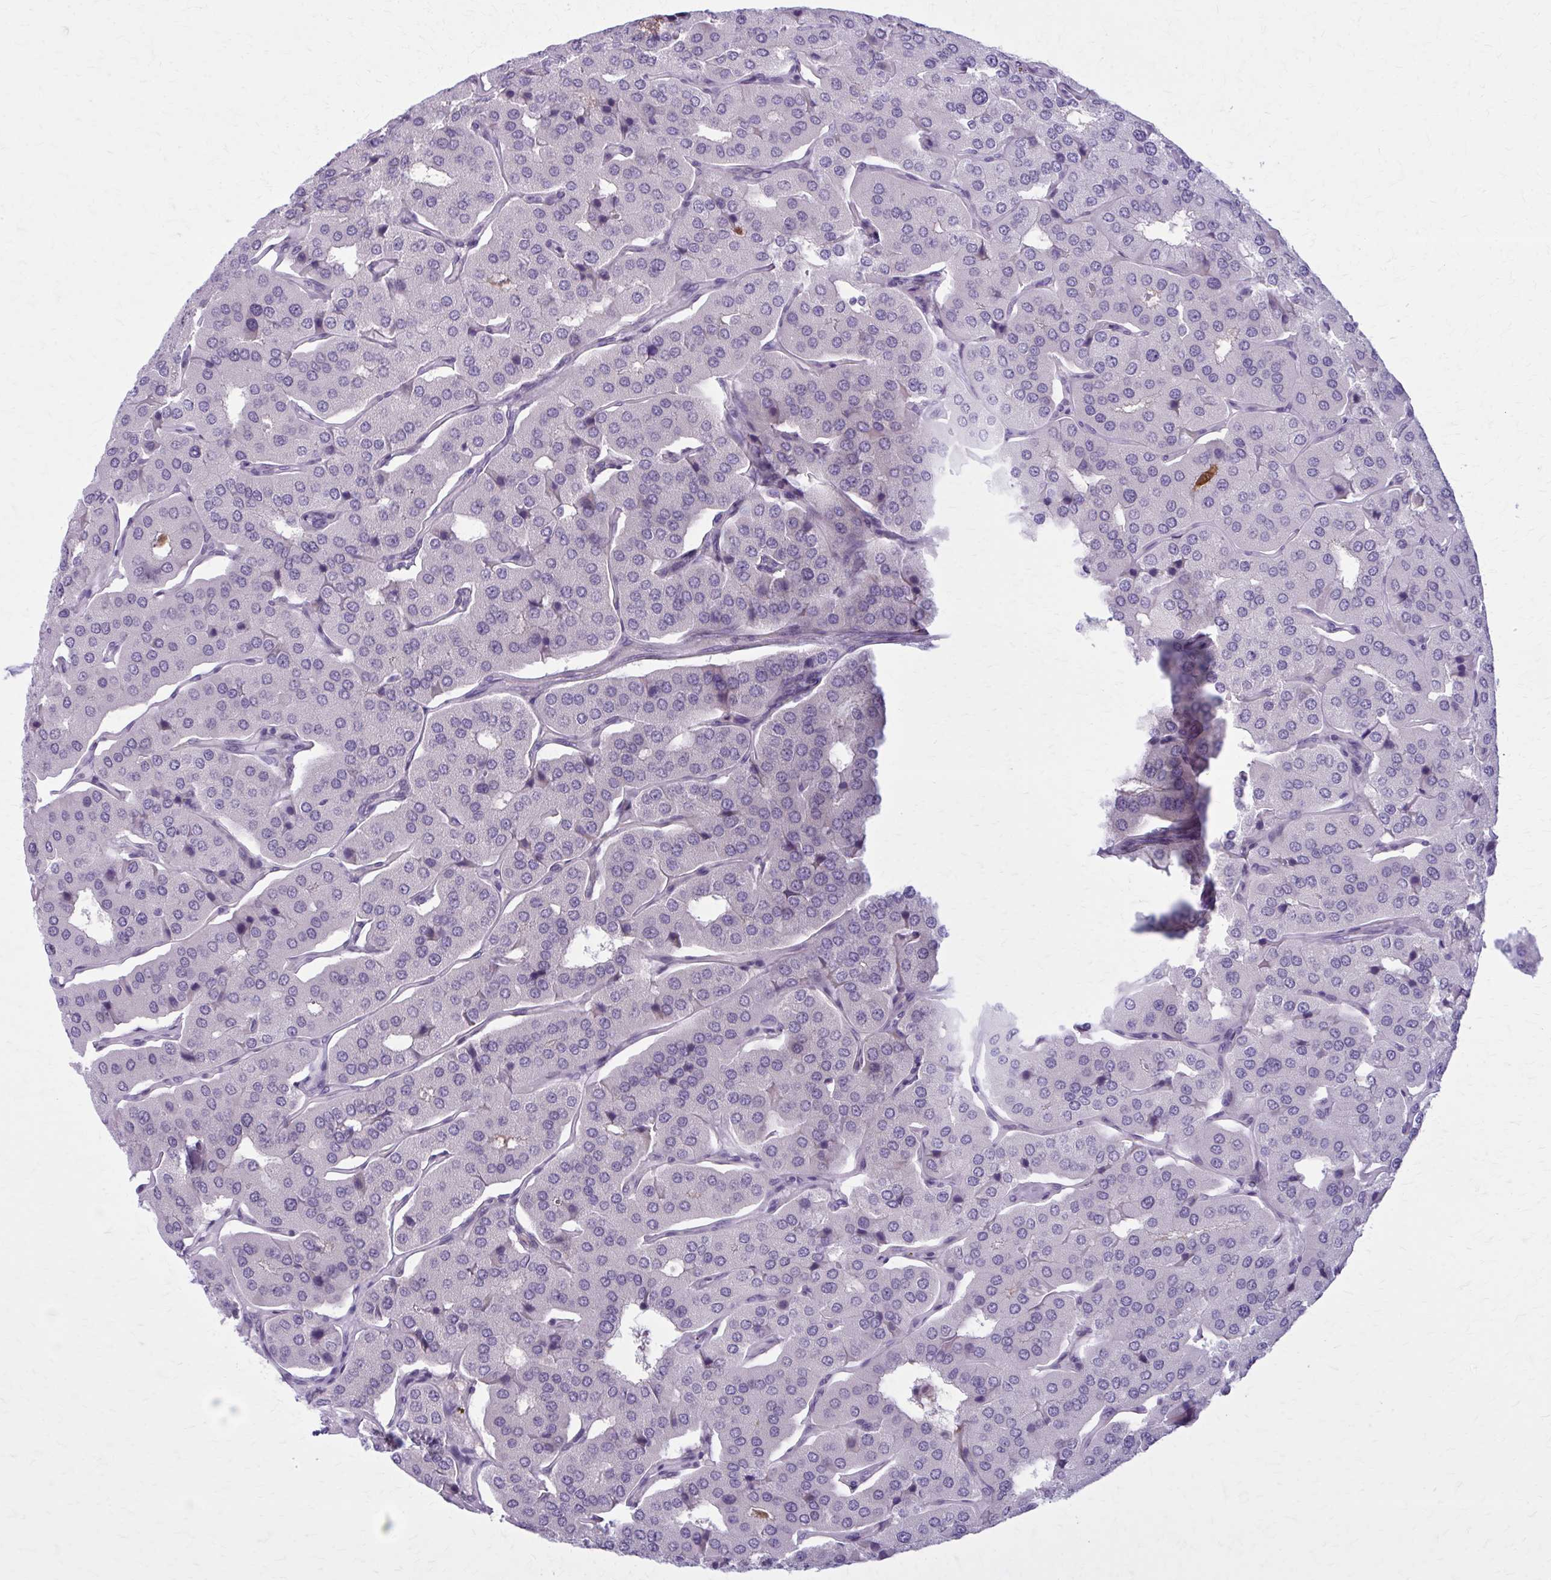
{"staining": {"intensity": "negative", "quantity": "none", "location": "none"}, "tissue": "parathyroid gland", "cell_type": "Glandular cells", "image_type": "normal", "snomed": [{"axis": "morphology", "description": "Normal tissue, NOS"}, {"axis": "morphology", "description": "Adenoma, NOS"}, {"axis": "topography", "description": "Parathyroid gland"}], "caption": "Immunohistochemistry of benign parathyroid gland displays no staining in glandular cells. (IHC, brightfield microscopy, high magnification).", "gene": "CD38", "patient": {"sex": "female", "age": 86}}